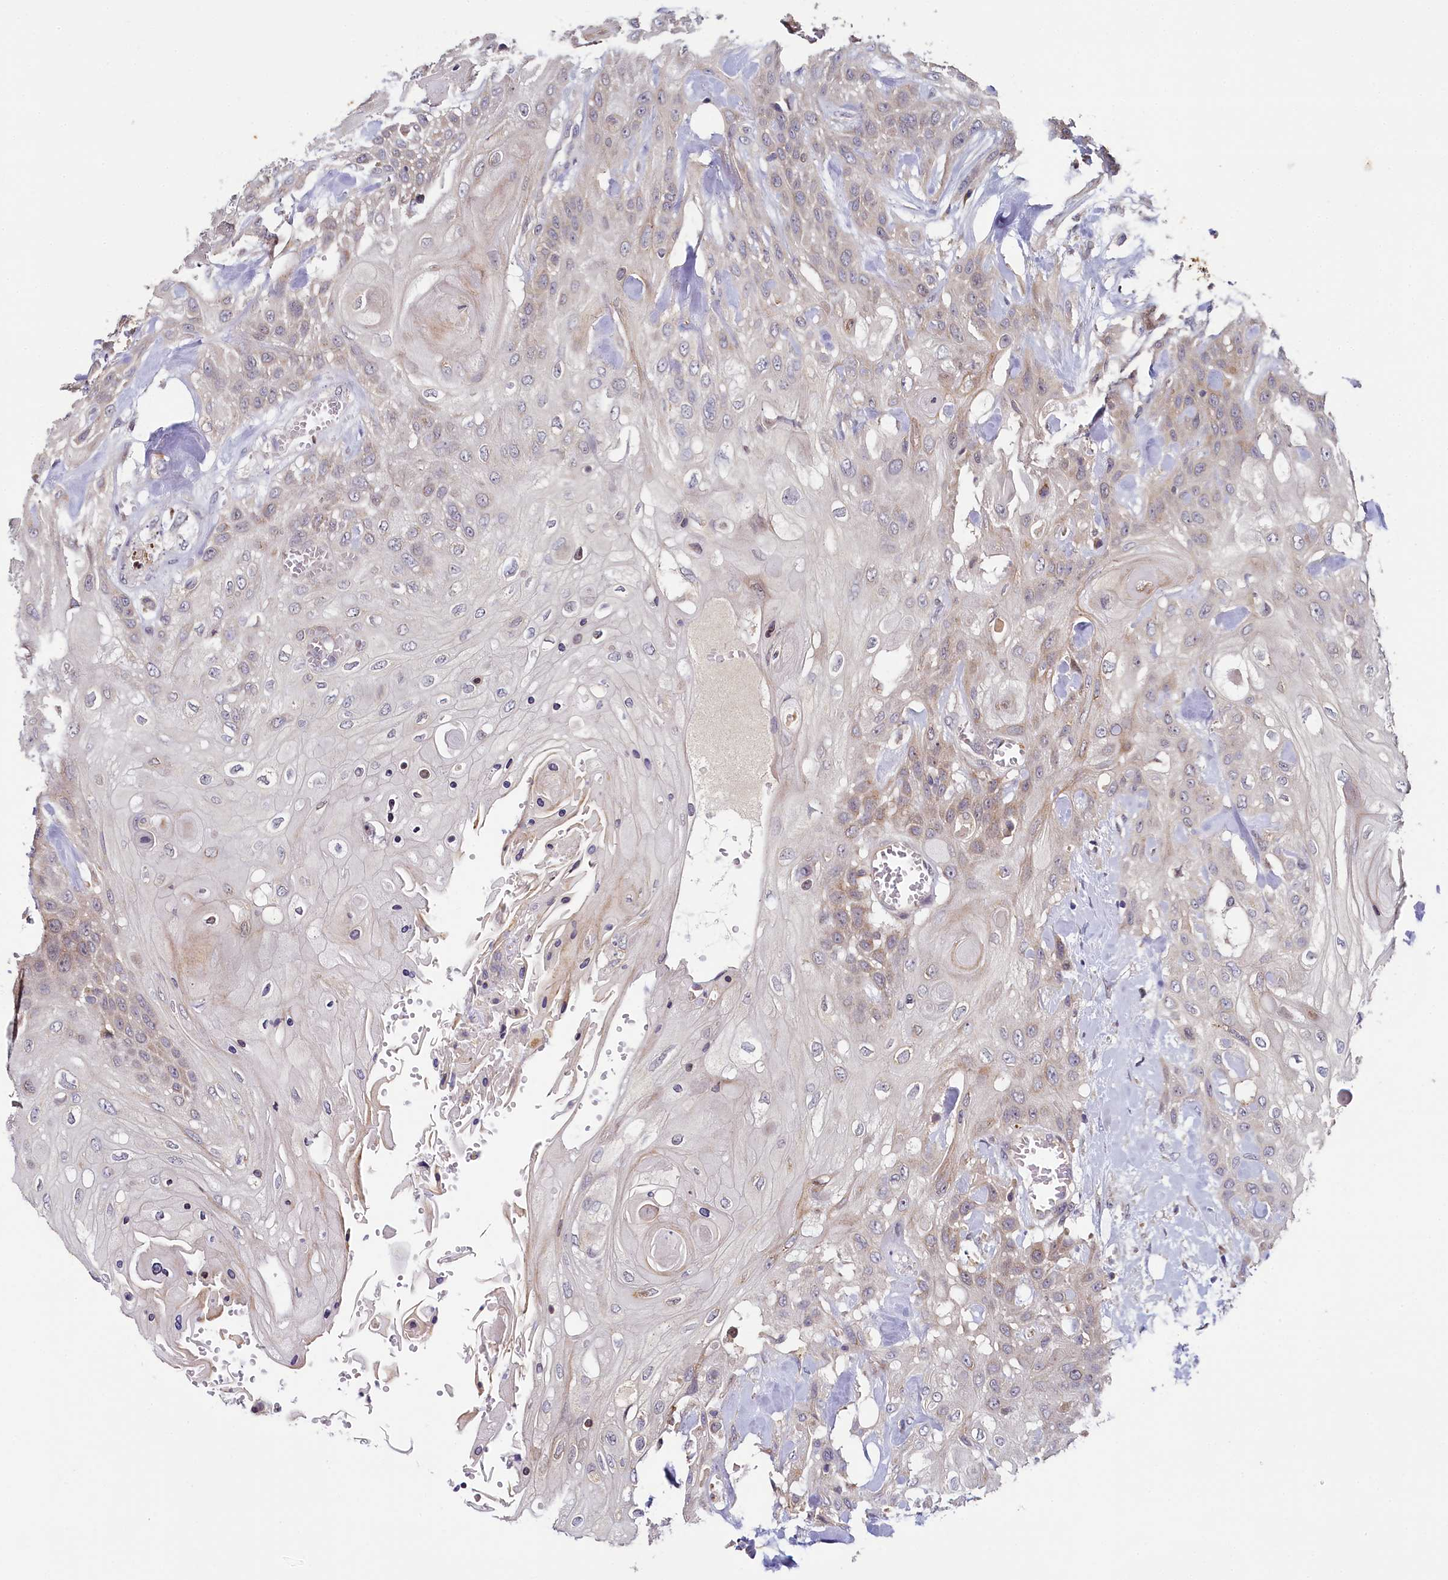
{"staining": {"intensity": "weak", "quantity": "<25%", "location": "cytoplasmic/membranous"}, "tissue": "head and neck cancer", "cell_type": "Tumor cells", "image_type": "cancer", "snomed": [{"axis": "morphology", "description": "Squamous cell carcinoma, NOS"}, {"axis": "topography", "description": "Head-Neck"}], "caption": "Immunohistochemistry photomicrograph of human head and neck squamous cell carcinoma stained for a protein (brown), which displays no expression in tumor cells.", "gene": "SPINK9", "patient": {"sex": "female", "age": 43}}